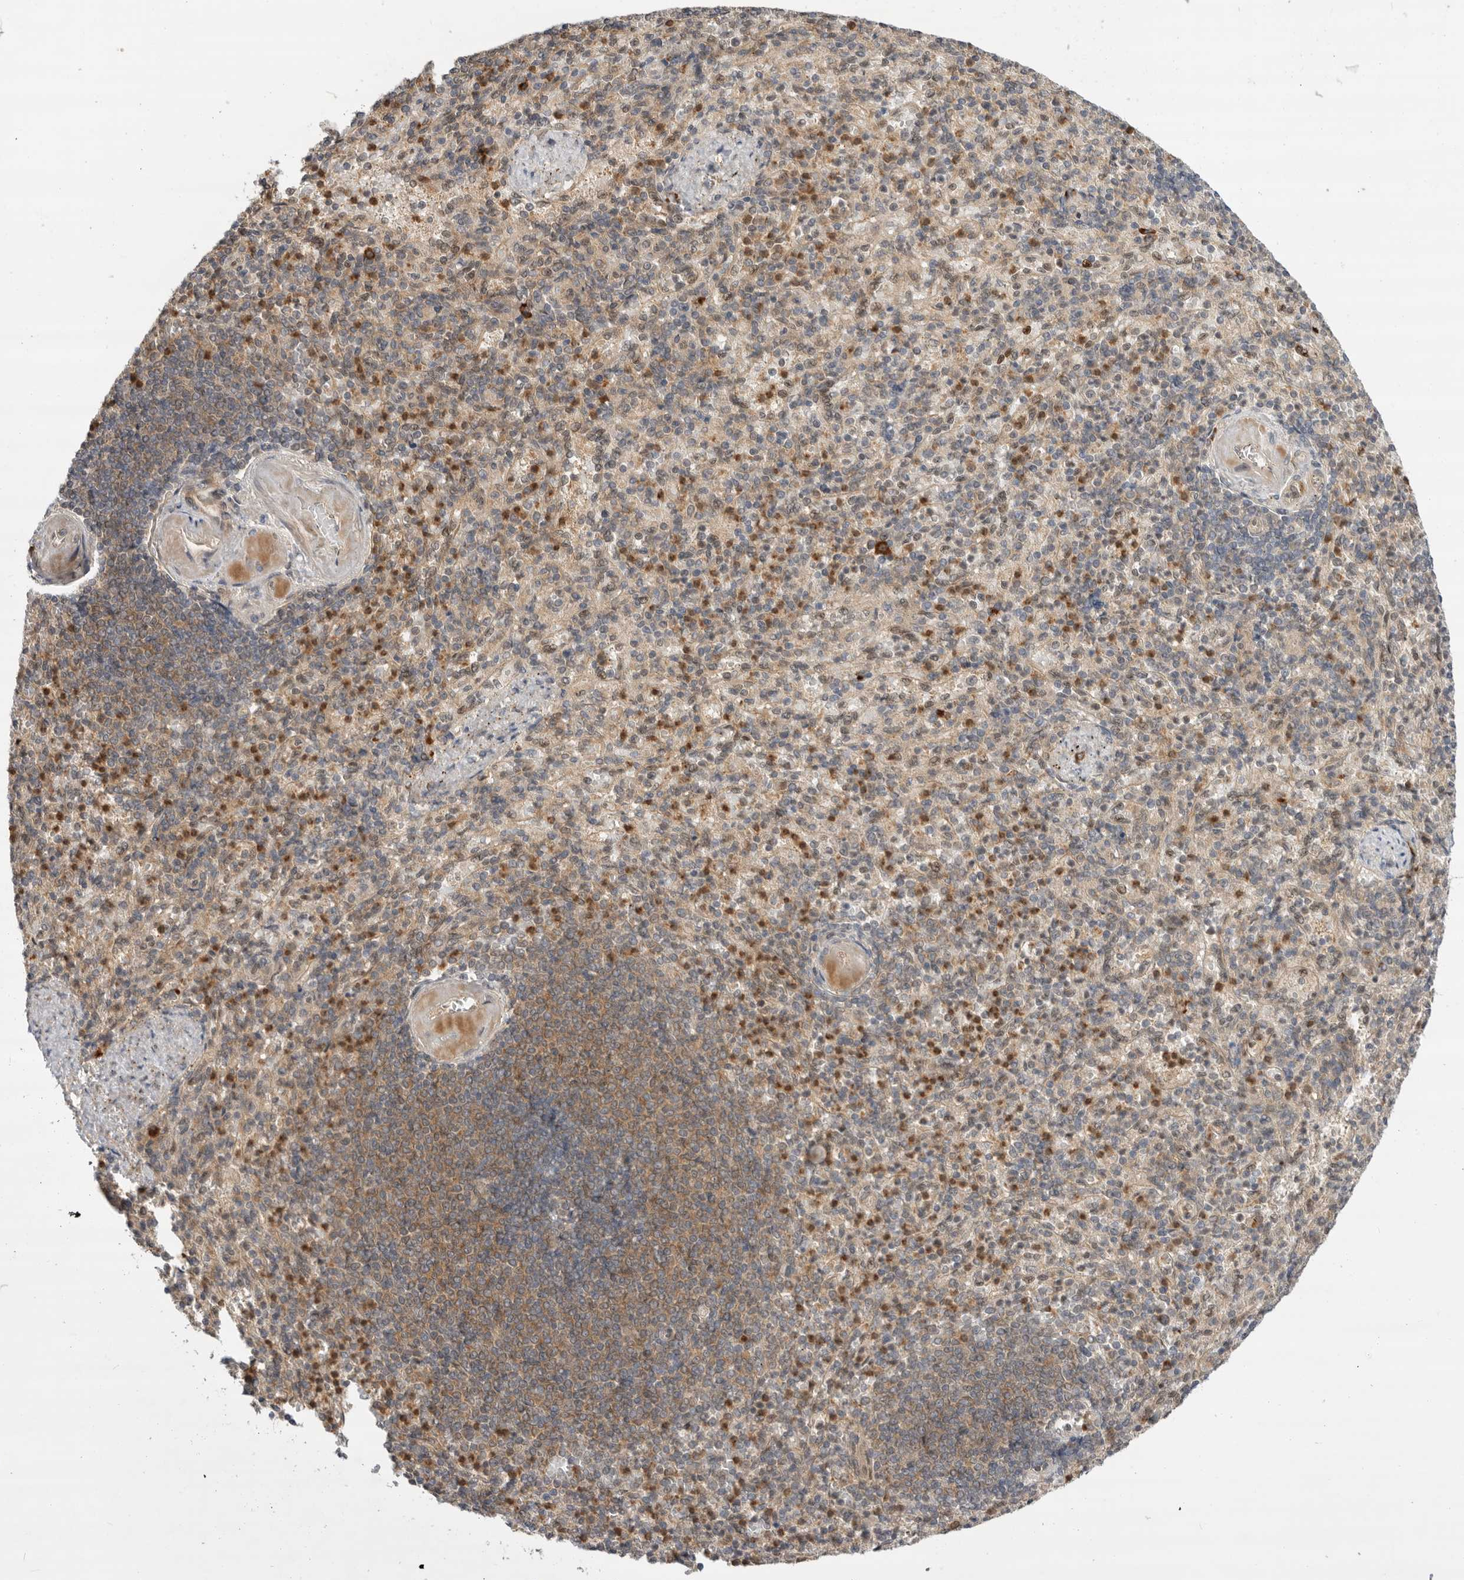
{"staining": {"intensity": "strong", "quantity": "<25%", "location": "cytoplasmic/membranous,nuclear"}, "tissue": "spleen", "cell_type": "Cells in red pulp", "image_type": "normal", "snomed": [{"axis": "morphology", "description": "Normal tissue, NOS"}, {"axis": "topography", "description": "Spleen"}], "caption": "Brown immunohistochemical staining in unremarkable human spleen displays strong cytoplasmic/membranous,nuclear staining in about <25% of cells in red pulp. (DAB IHC with brightfield microscopy, high magnification).", "gene": "DCAF8", "patient": {"sex": "female", "age": 74}}